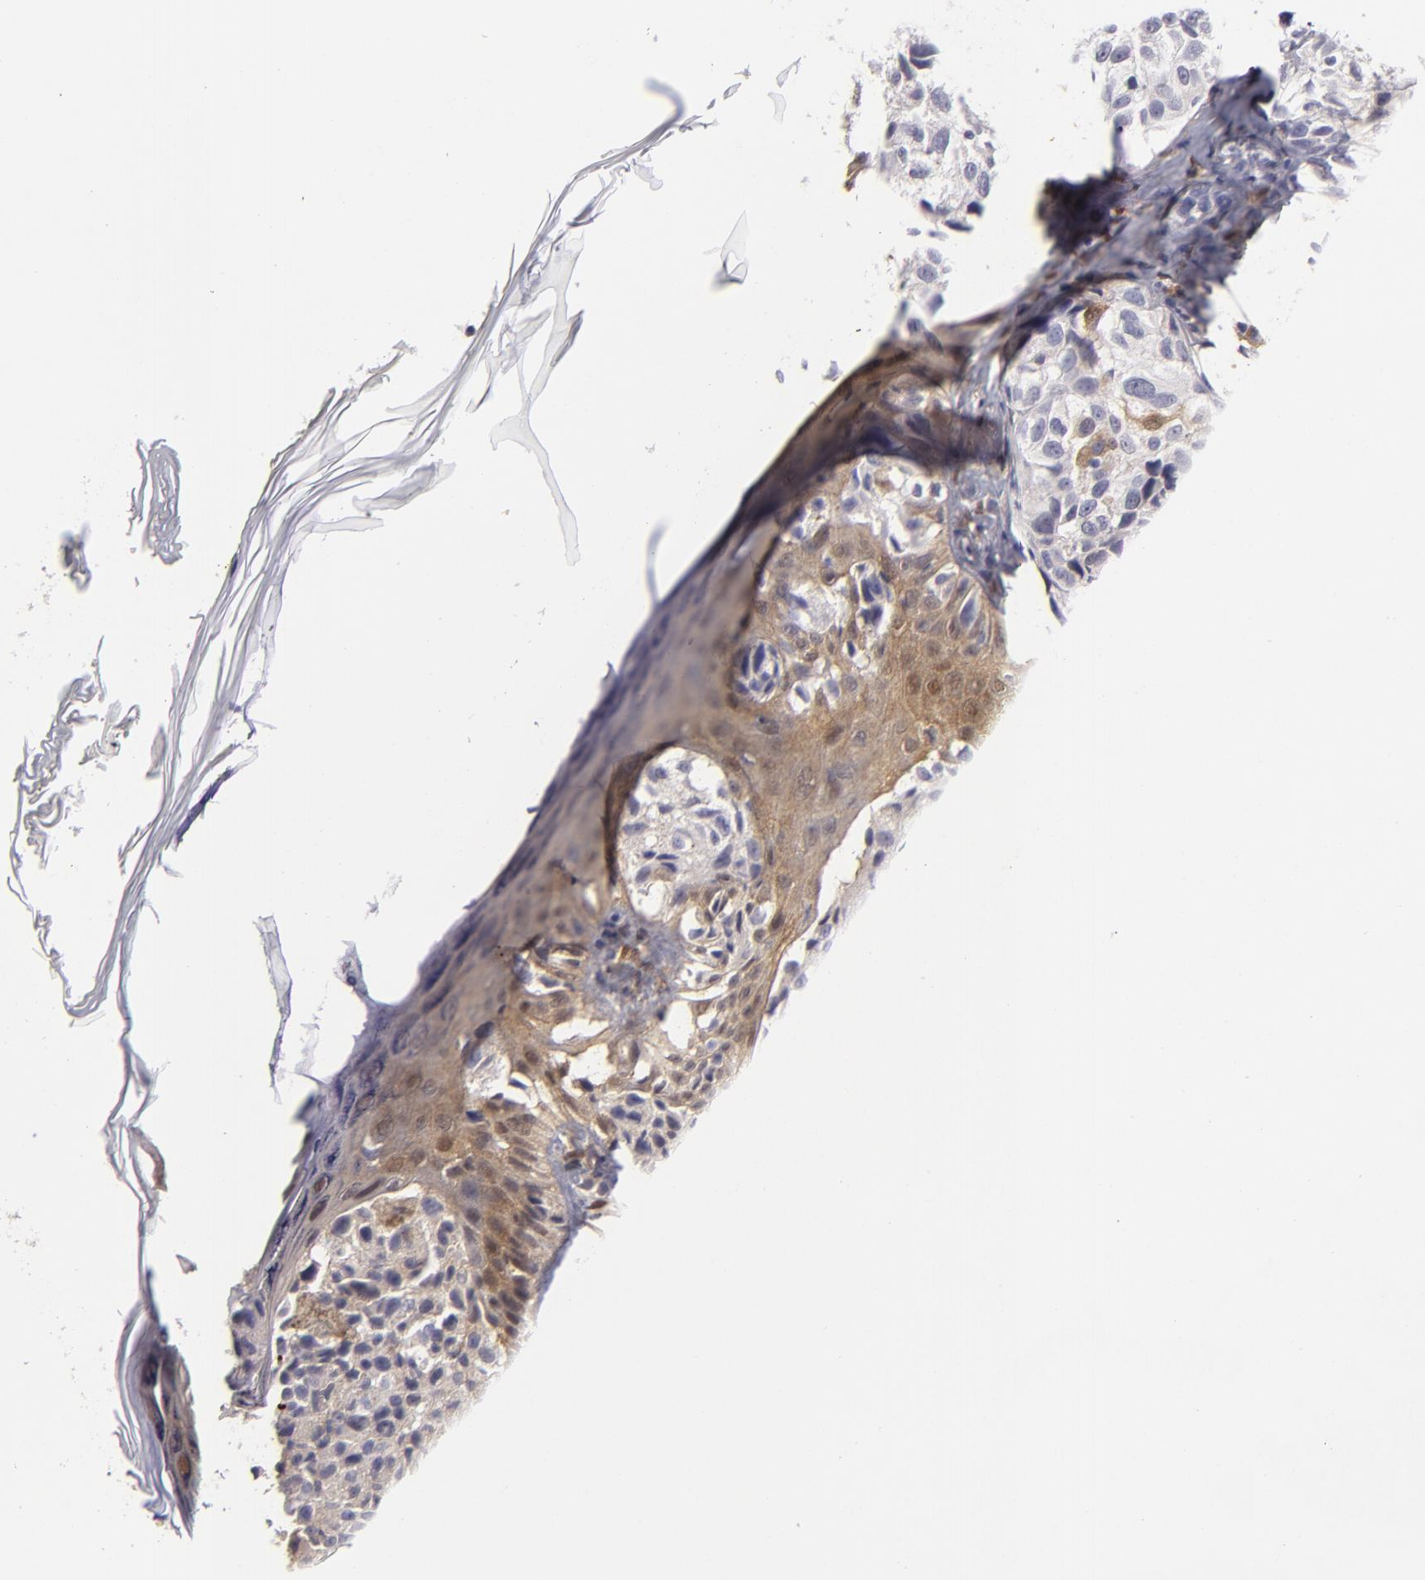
{"staining": {"intensity": "negative", "quantity": "none", "location": "none"}, "tissue": "melanoma", "cell_type": "Tumor cells", "image_type": "cancer", "snomed": [{"axis": "morphology", "description": "Malignant melanoma, NOS"}, {"axis": "topography", "description": "Skin"}], "caption": "Immunohistochemical staining of human malignant melanoma displays no significant expression in tumor cells.", "gene": "EFS", "patient": {"sex": "male", "age": 57}}